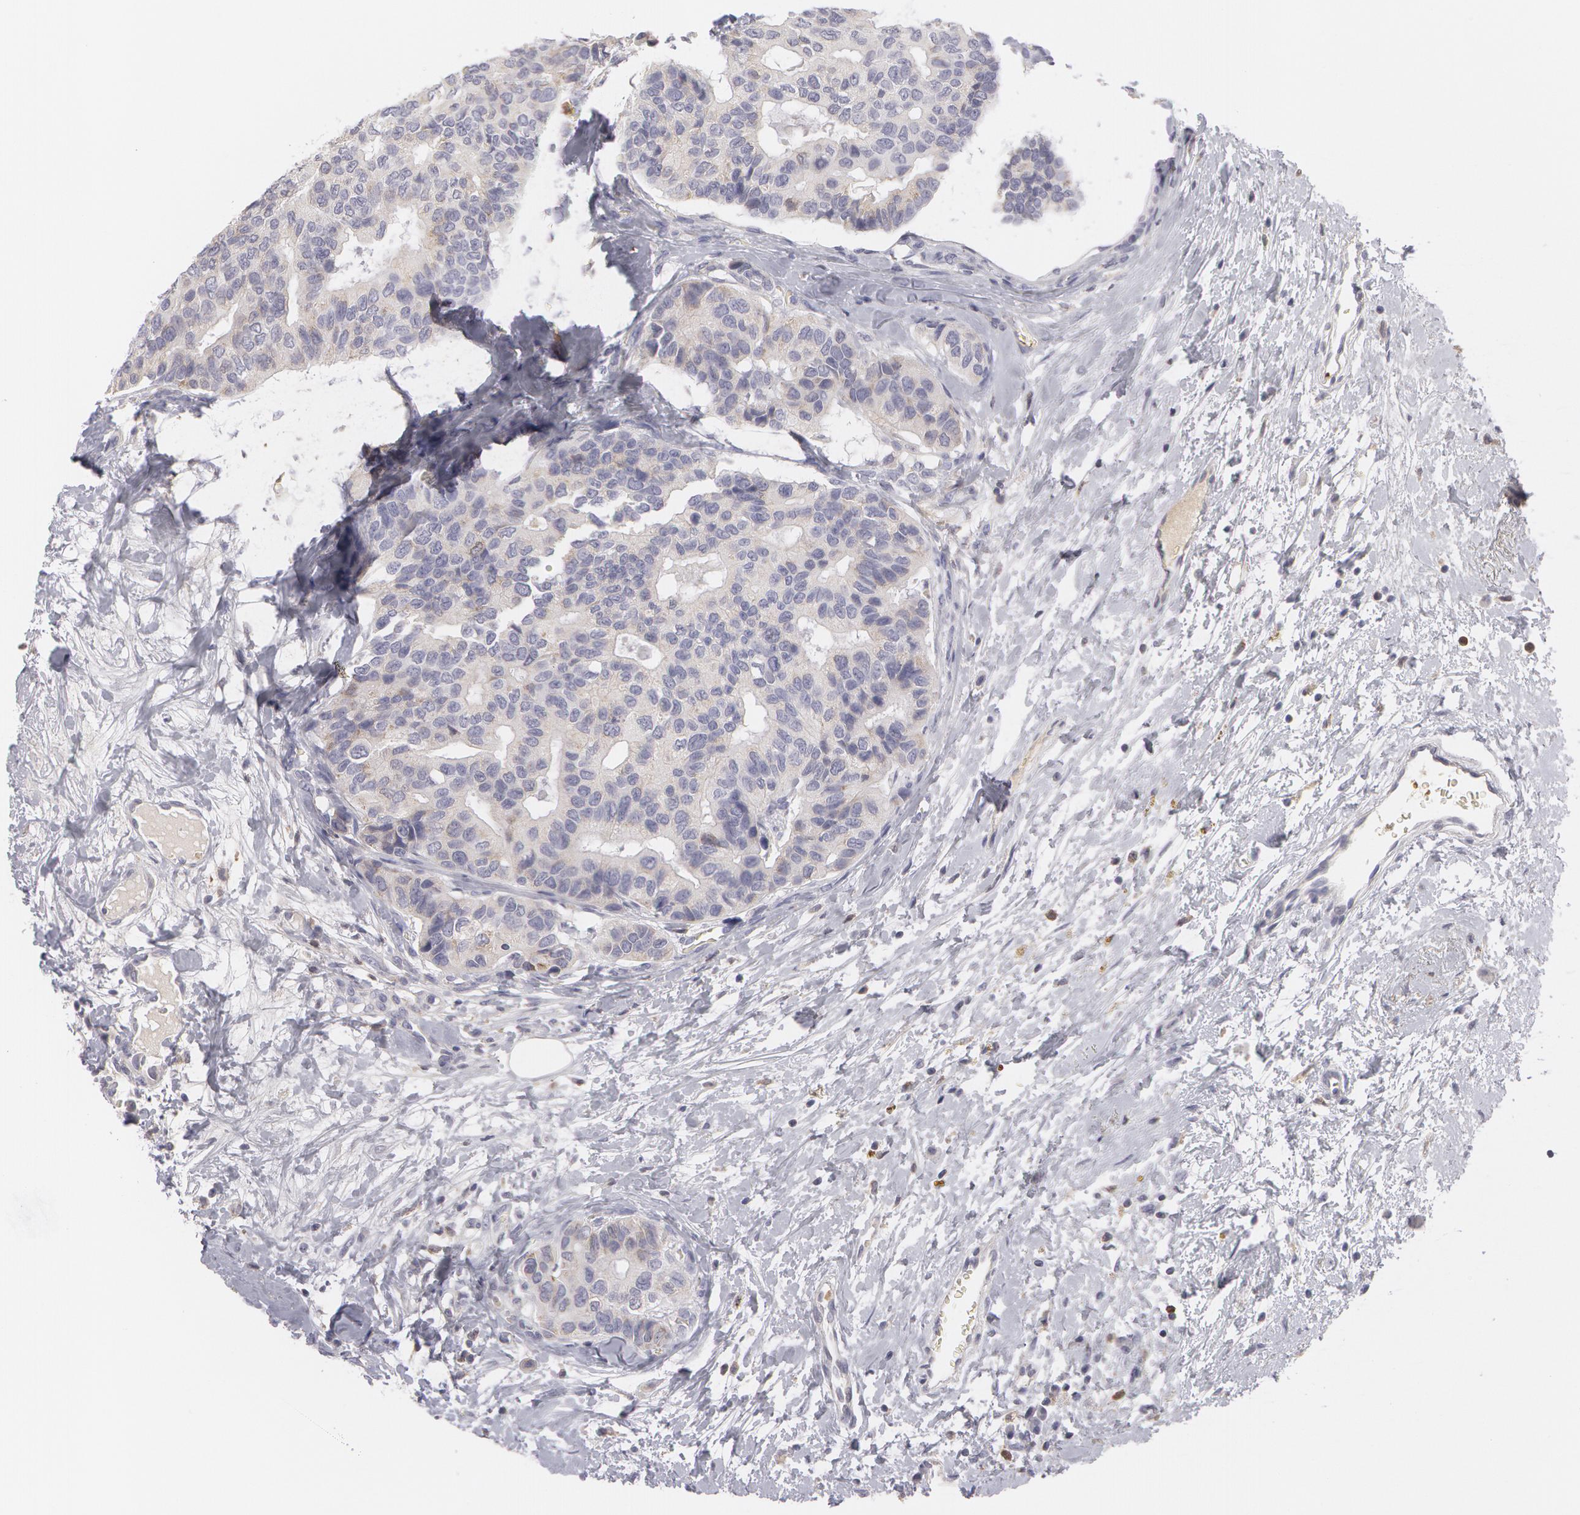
{"staining": {"intensity": "weak", "quantity": "<25%", "location": "cytoplasmic/membranous"}, "tissue": "breast cancer", "cell_type": "Tumor cells", "image_type": "cancer", "snomed": [{"axis": "morphology", "description": "Duct carcinoma"}, {"axis": "topography", "description": "Breast"}], "caption": "High magnification brightfield microscopy of breast cancer (infiltrating ductal carcinoma) stained with DAB (brown) and counterstained with hematoxylin (blue): tumor cells show no significant staining.", "gene": "CAT", "patient": {"sex": "female", "age": 69}}